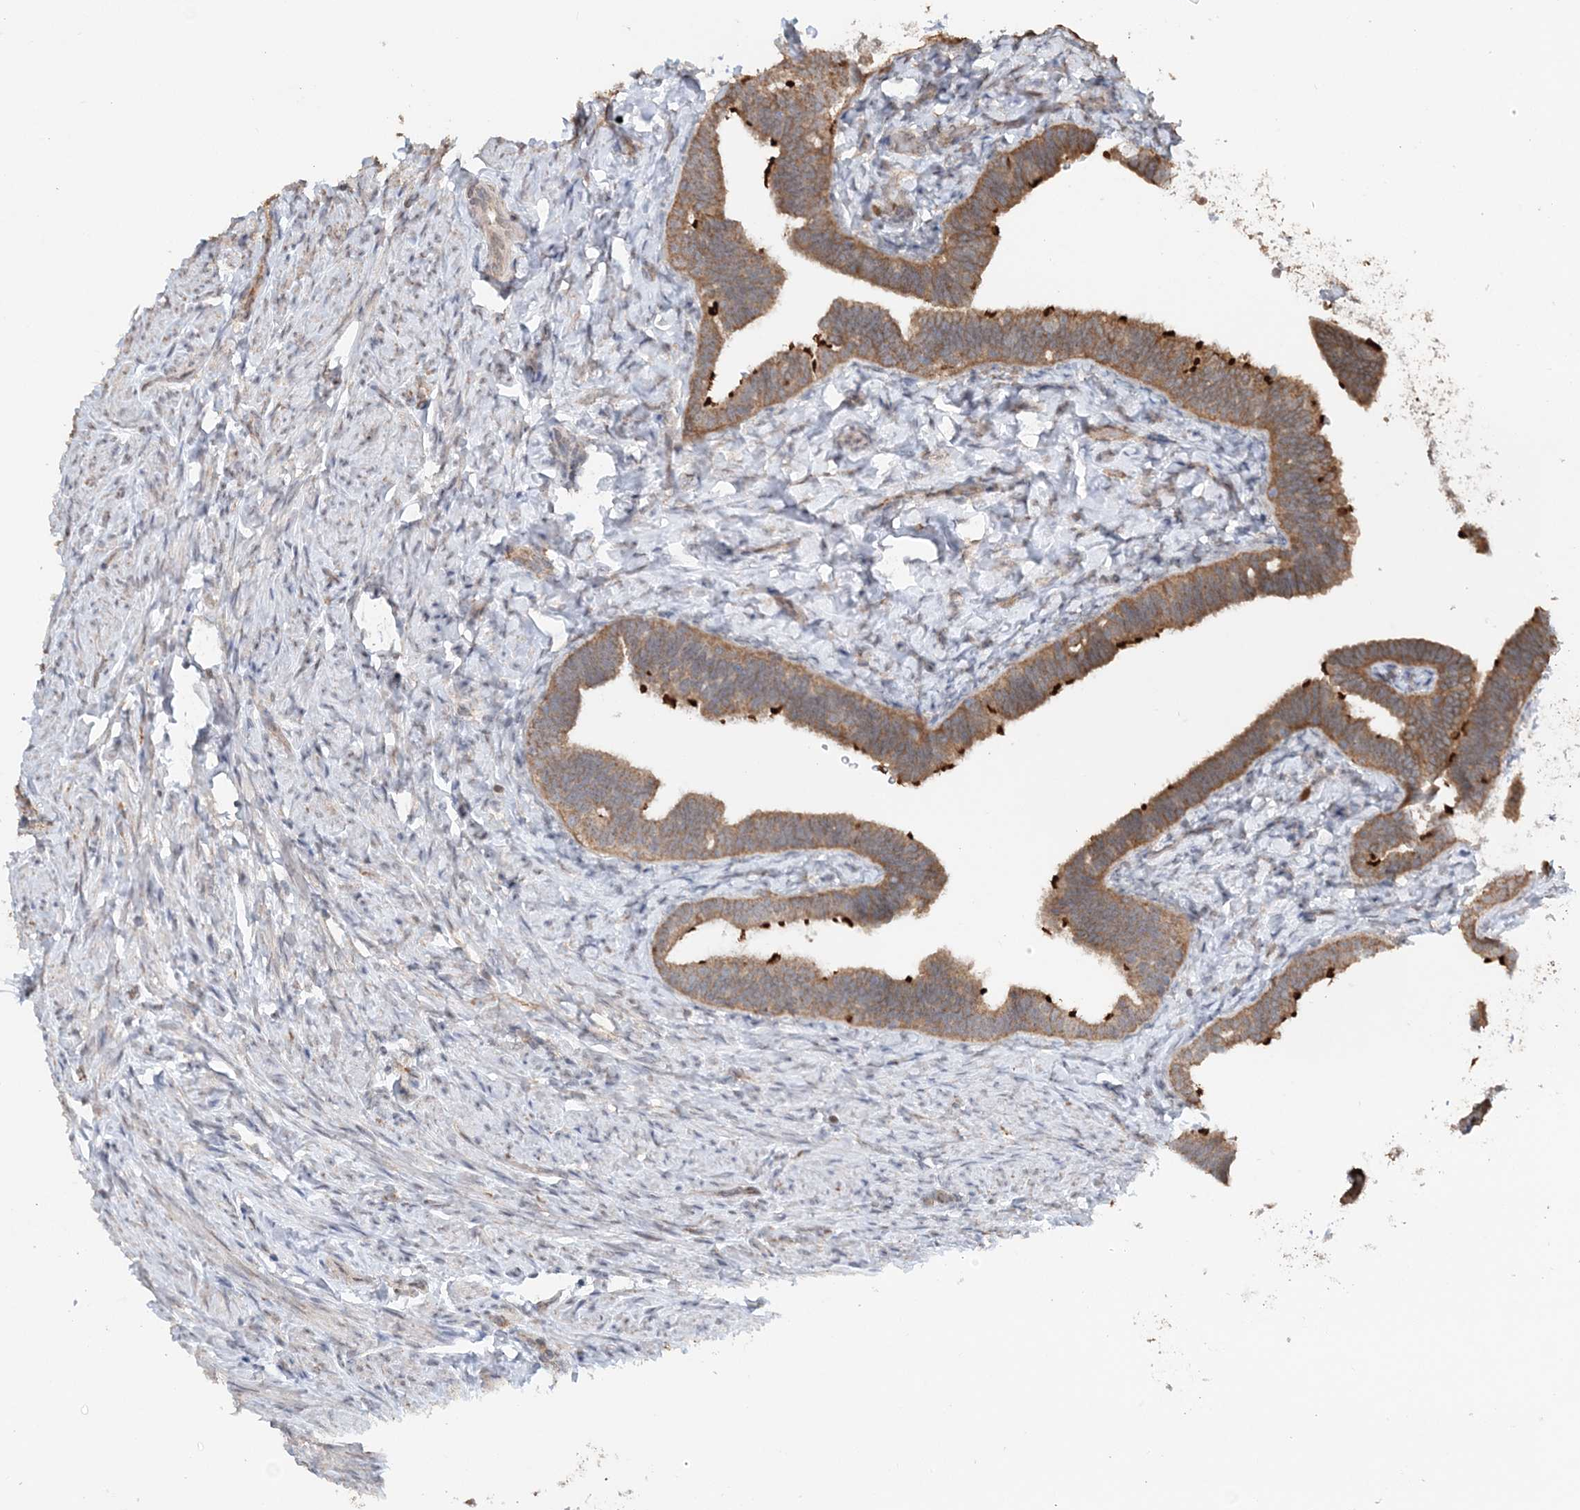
{"staining": {"intensity": "moderate", "quantity": ">75%", "location": "cytoplasmic/membranous"}, "tissue": "fallopian tube", "cell_type": "Glandular cells", "image_type": "normal", "snomed": [{"axis": "morphology", "description": "Normal tissue, NOS"}, {"axis": "topography", "description": "Fallopian tube"}], "caption": "Immunohistochemical staining of normal human fallopian tube demonstrates >75% levels of moderate cytoplasmic/membranous protein positivity in approximately >75% of glandular cells.", "gene": "FBXO38", "patient": {"sex": "female", "age": 39}}